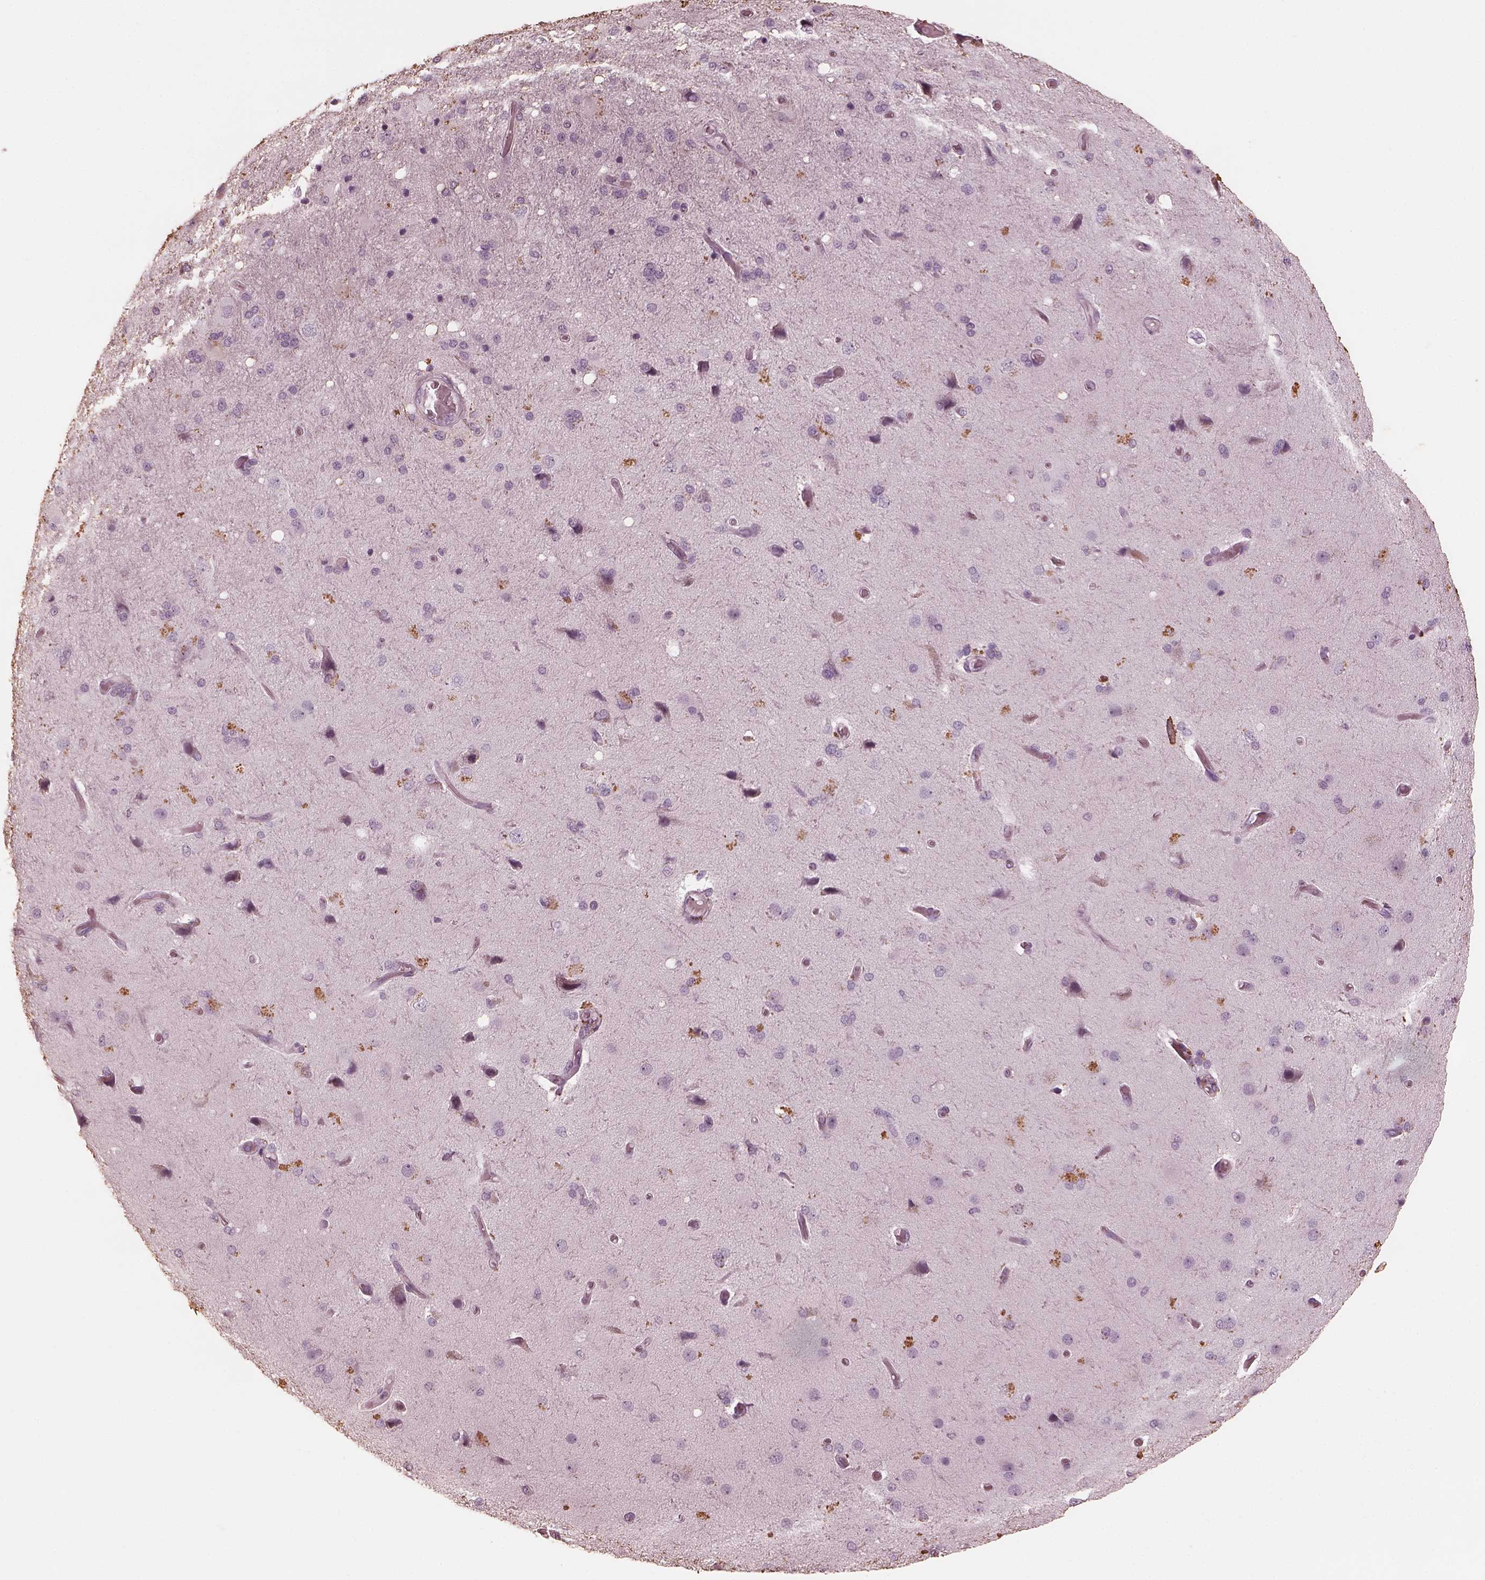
{"staining": {"intensity": "negative", "quantity": "none", "location": "none"}, "tissue": "cerebral cortex", "cell_type": "Endothelial cells", "image_type": "normal", "snomed": [{"axis": "morphology", "description": "Normal tissue, NOS"}, {"axis": "morphology", "description": "Glioma, malignant, High grade"}, {"axis": "topography", "description": "Cerebral cortex"}], "caption": "This is an IHC image of normal human cerebral cortex. There is no positivity in endothelial cells.", "gene": "ADRB3", "patient": {"sex": "male", "age": 77}}